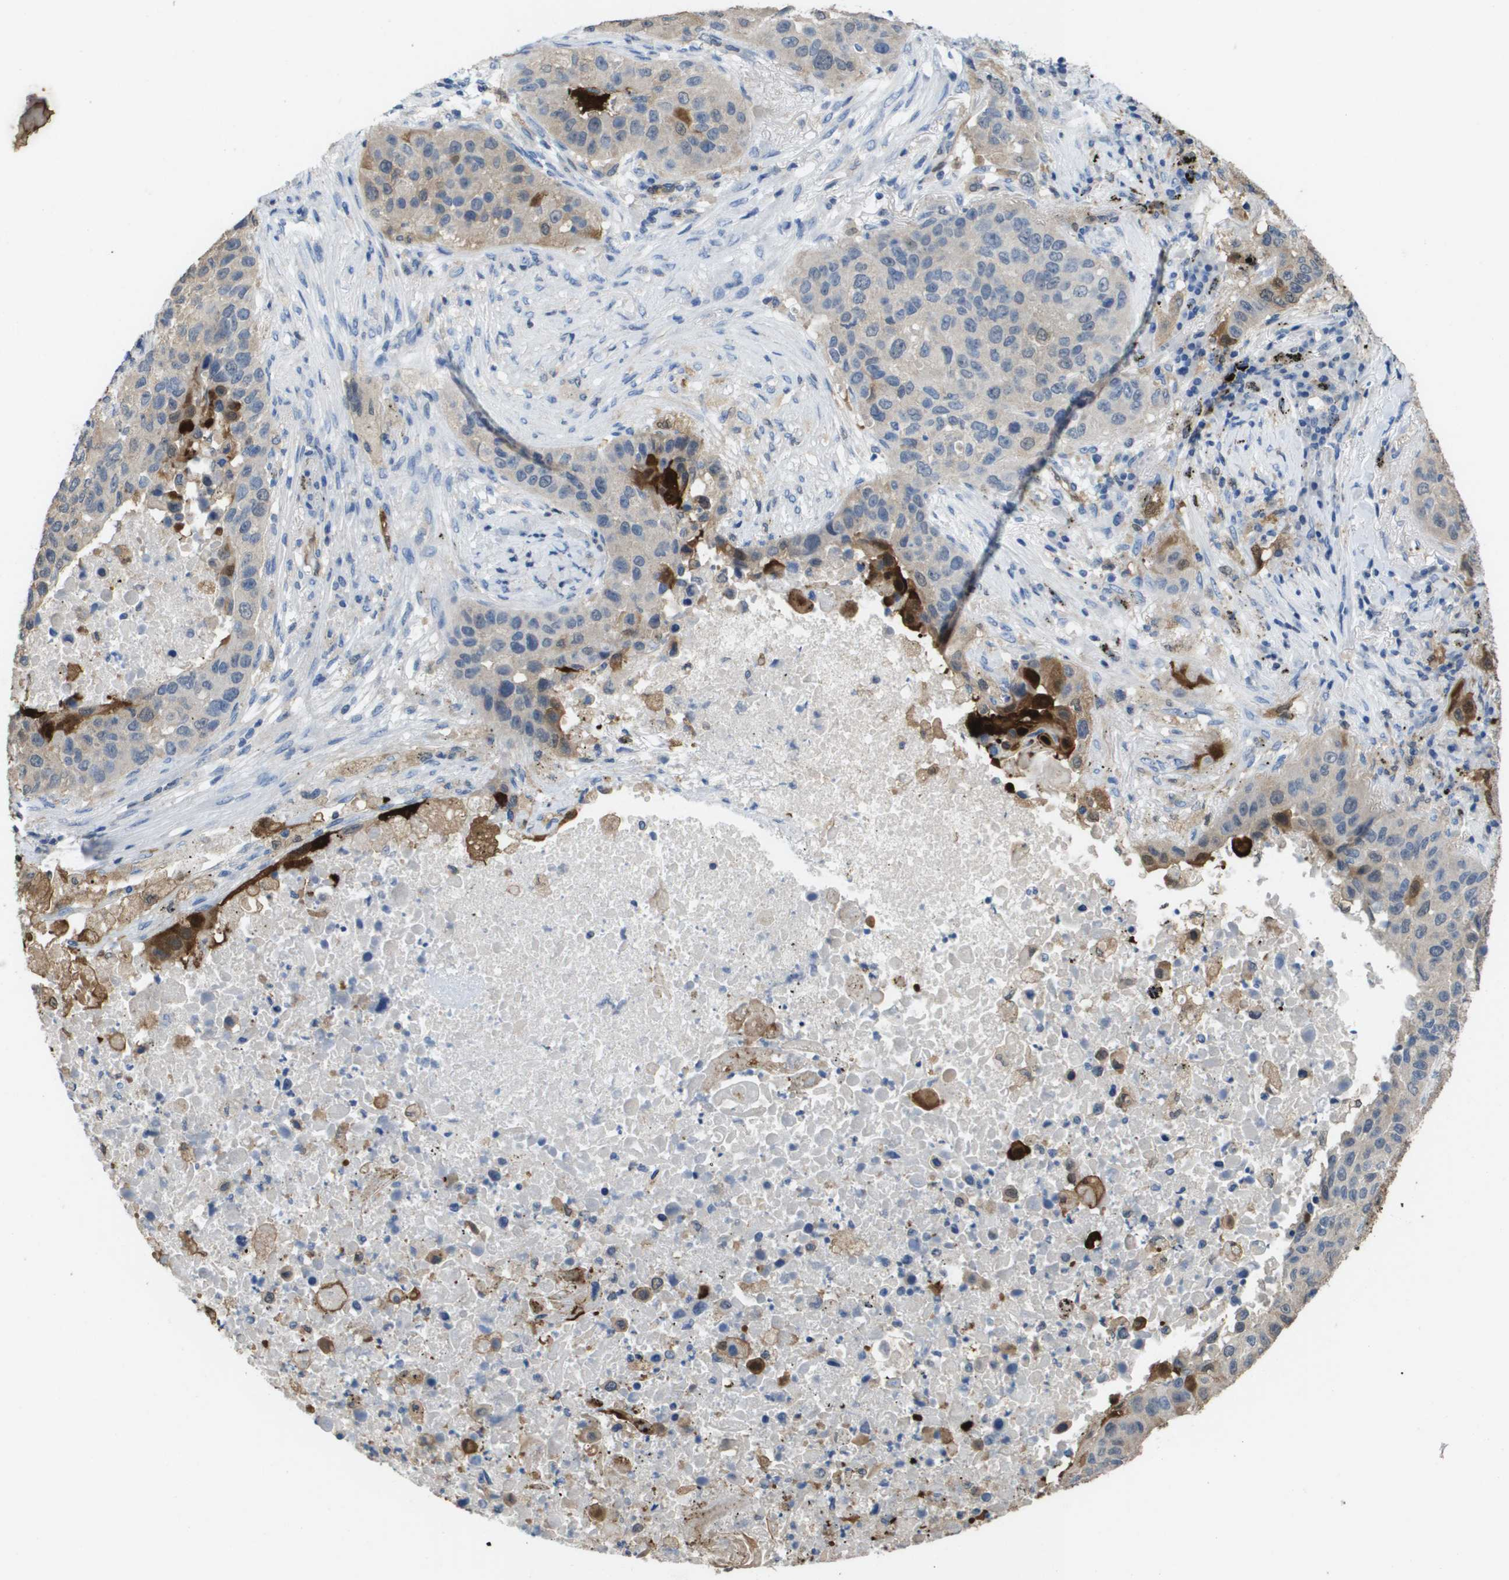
{"staining": {"intensity": "moderate", "quantity": "<25%", "location": "cytoplasmic/membranous"}, "tissue": "lung cancer", "cell_type": "Tumor cells", "image_type": "cancer", "snomed": [{"axis": "morphology", "description": "Squamous cell carcinoma, NOS"}, {"axis": "topography", "description": "Lung"}], "caption": "Brown immunohistochemical staining in lung cancer (squamous cell carcinoma) demonstrates moderate cytoplasmic/membranous staining in approximately <25% of tumor cells.", "gene": "FABP5", "patient": {"sex": "male", "age": 57}}